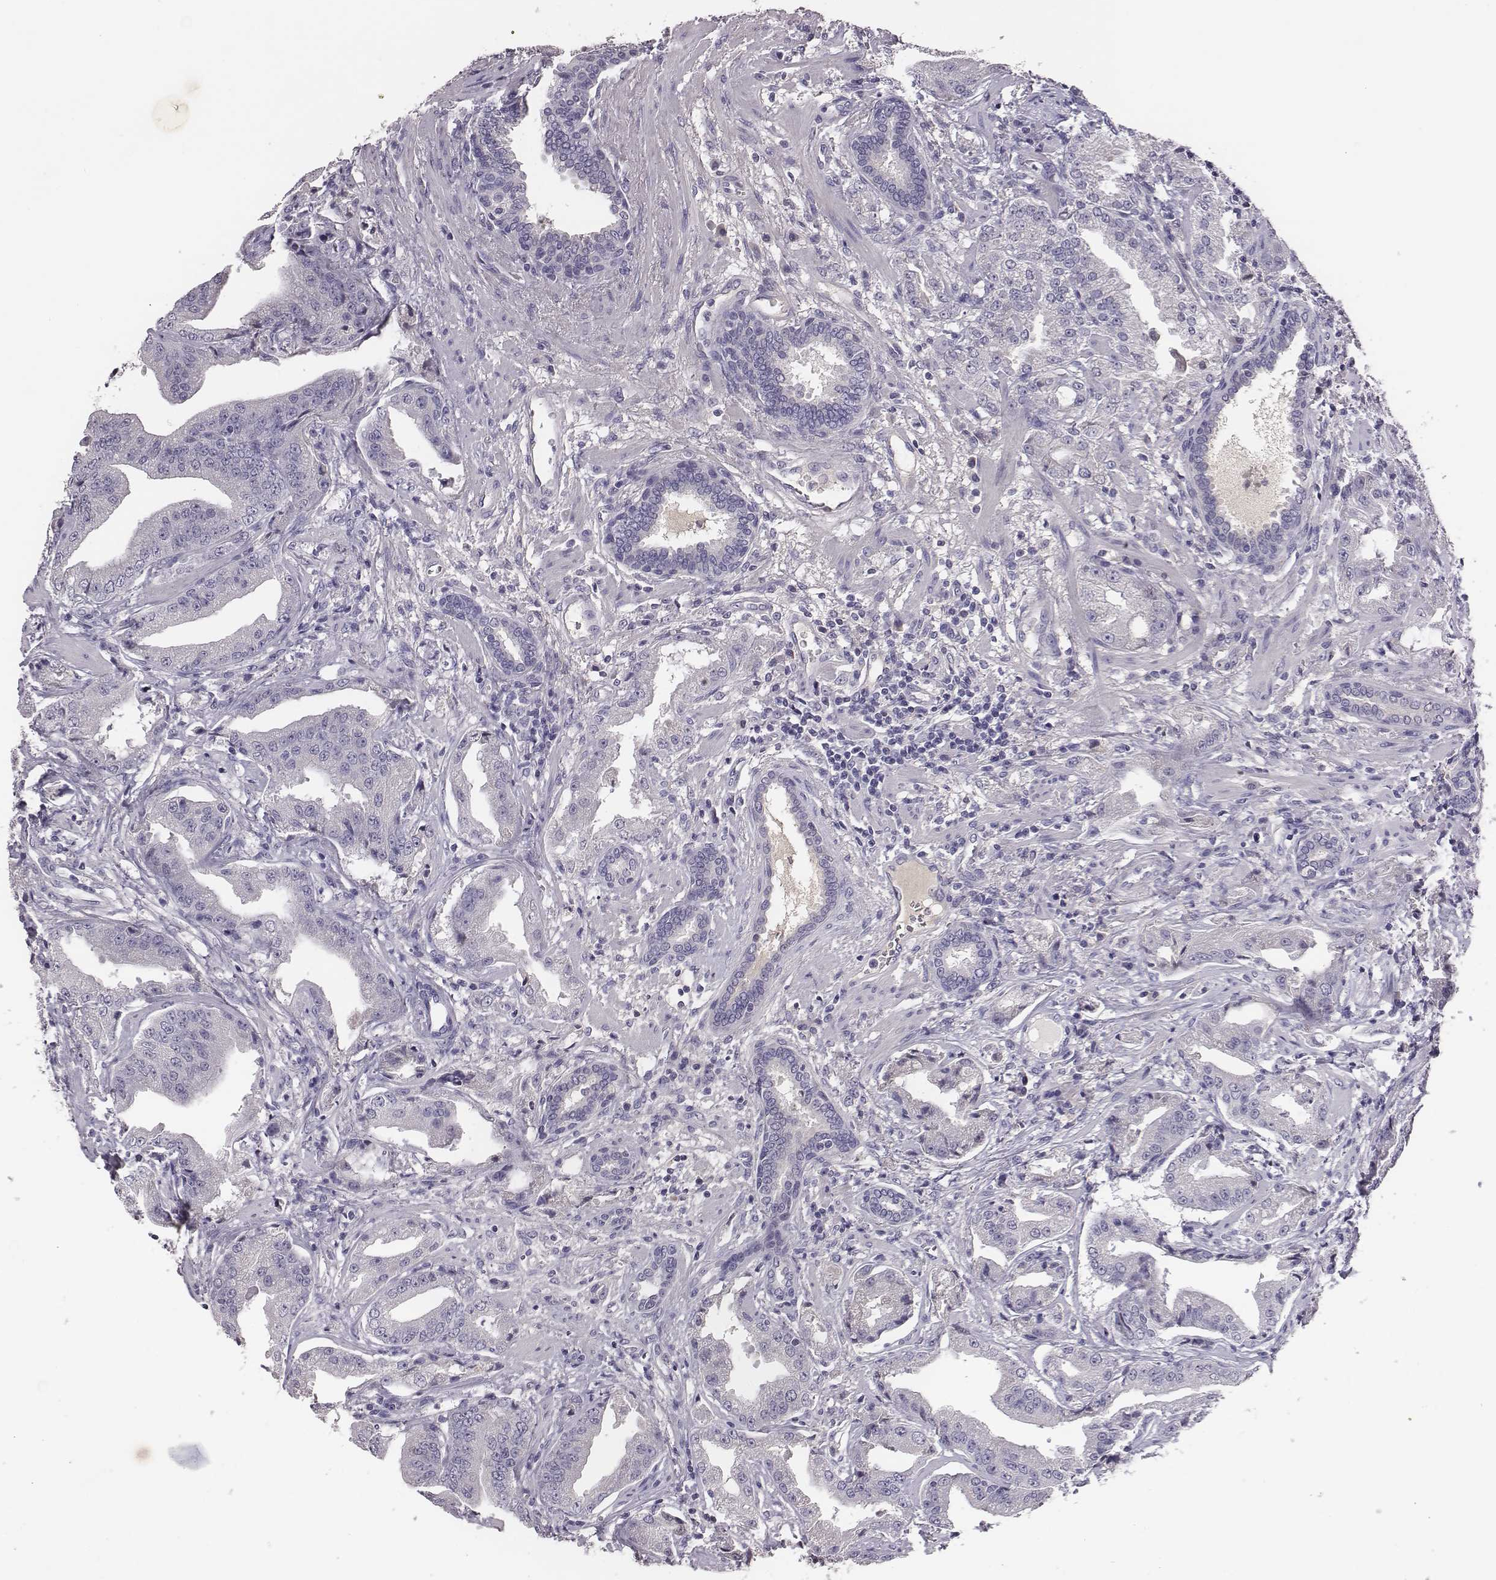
{"staining": {"intensity": "negative", "quantity": "none", "location": "none"}, "tissue": "prostate cancer", "cell_type": "Tumor cells", "image_type": "cancer", "snomed": [{"axis": "morphology", "description": "Adenocarcinoma, Low grade"}, {"axis": "topography", "description": "Prostate"}], "caption": "High power microscopy photomicrograph of an IHC histopathology image of low-grade adenocarcinoma (prostate), revealing no significant staining in tumor cells. The staining is performed using DAB (3,3'-diaminobenzidine) brown chromogen with nuclei counter-stained in using hematoxylin.", "gene": "EN1", "patient": {"sex": "male", "age": 62}}